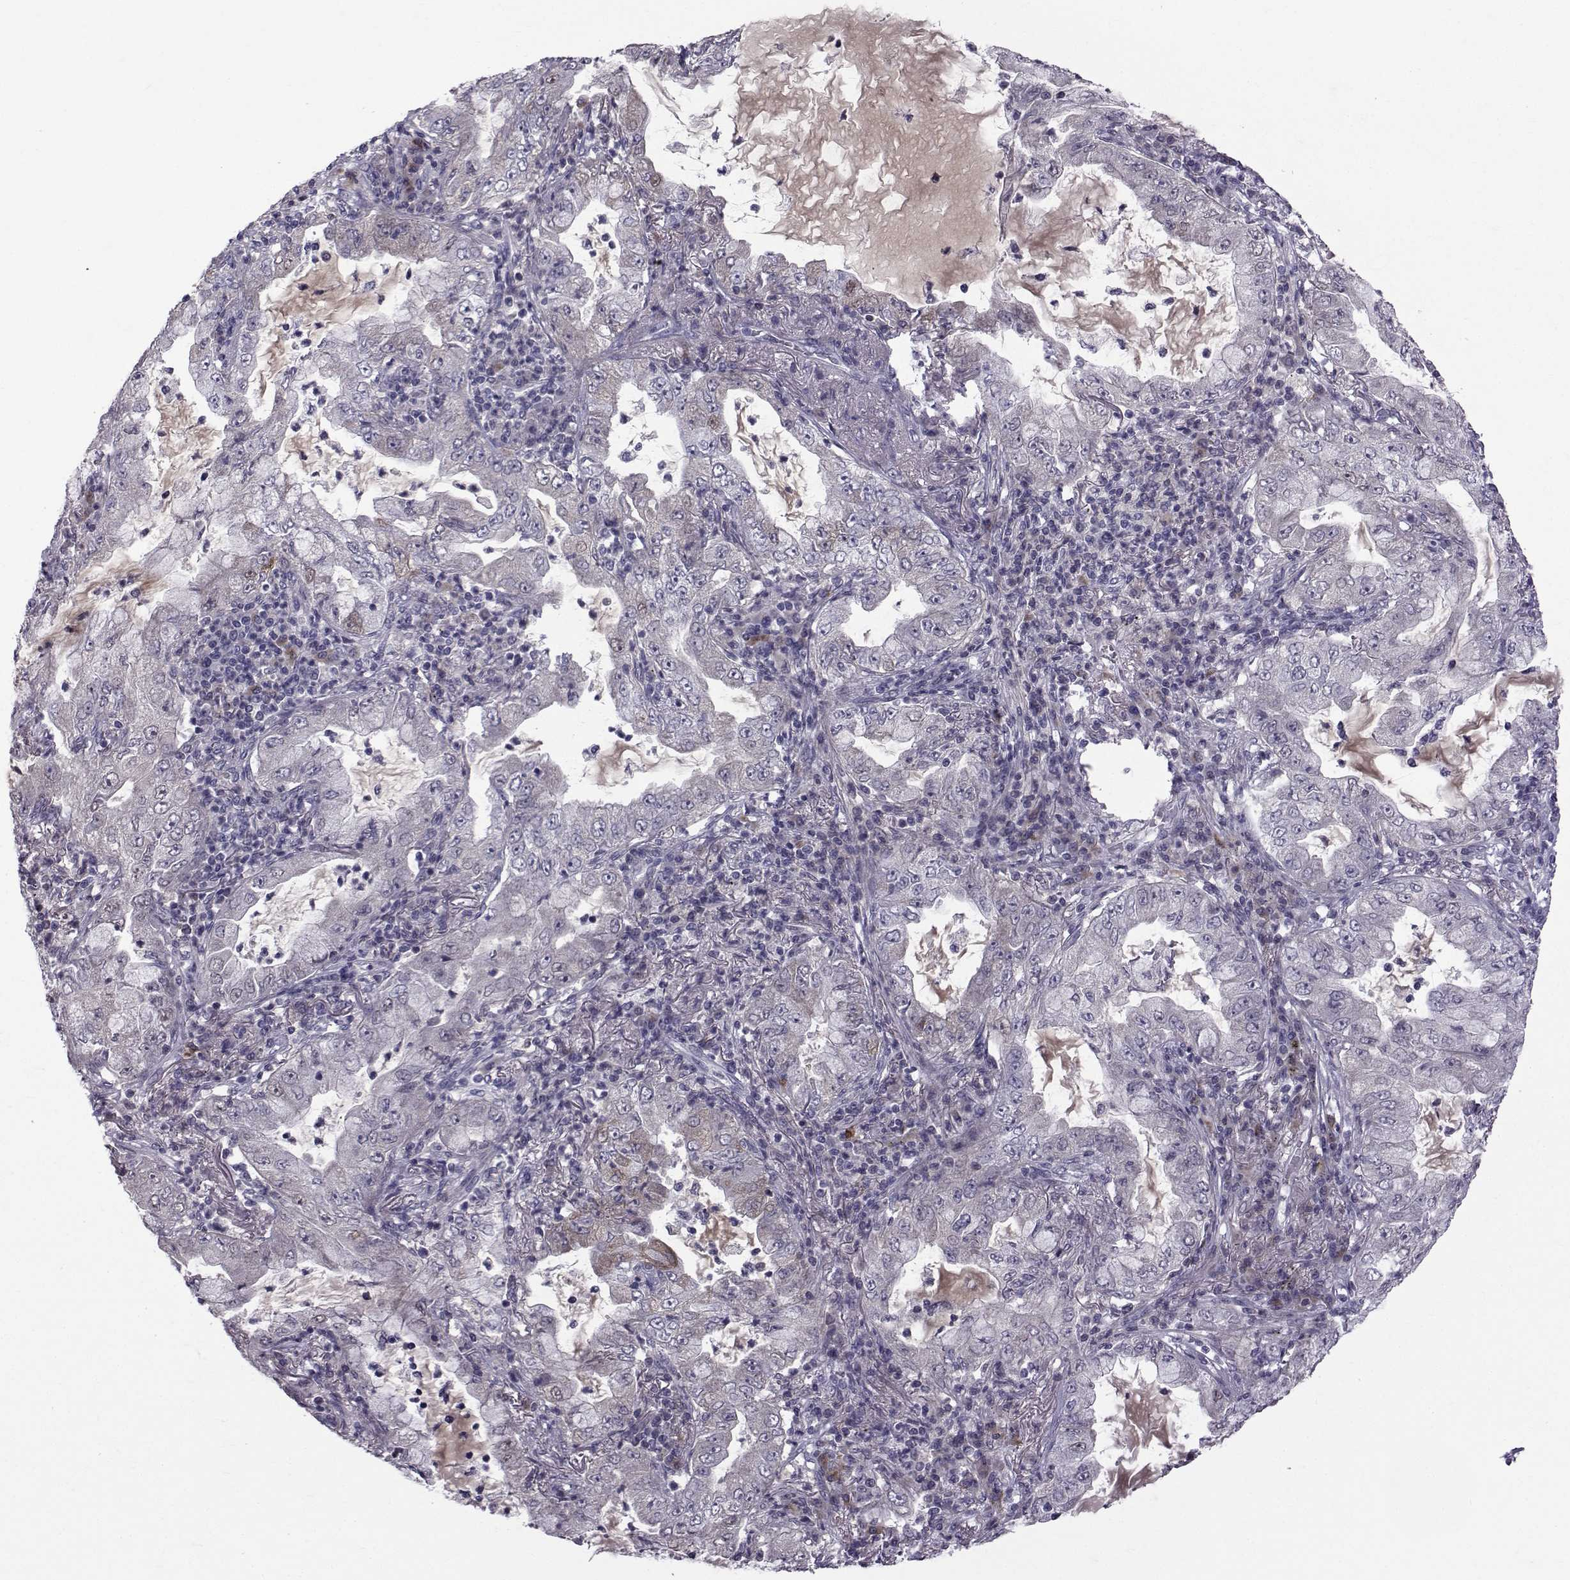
{"staining": {"intensity": "negative", "quantity": "none", "location": "none"}, "tissue": "lung cancer", "cell_type": "Tumor cells", "image_type": "cancer", "snomed": [{"axis": "morphology", "description": "Adenocarcinoma, NOS"}, {"axis": "topography", "description": "Lung"}], "caption": "Tumor cells are negative for protein expression in human lung cancer (adenocarcinoma).", "gene": "TNFRSF11B", "patient": {"sex": "female", "age": 73}}